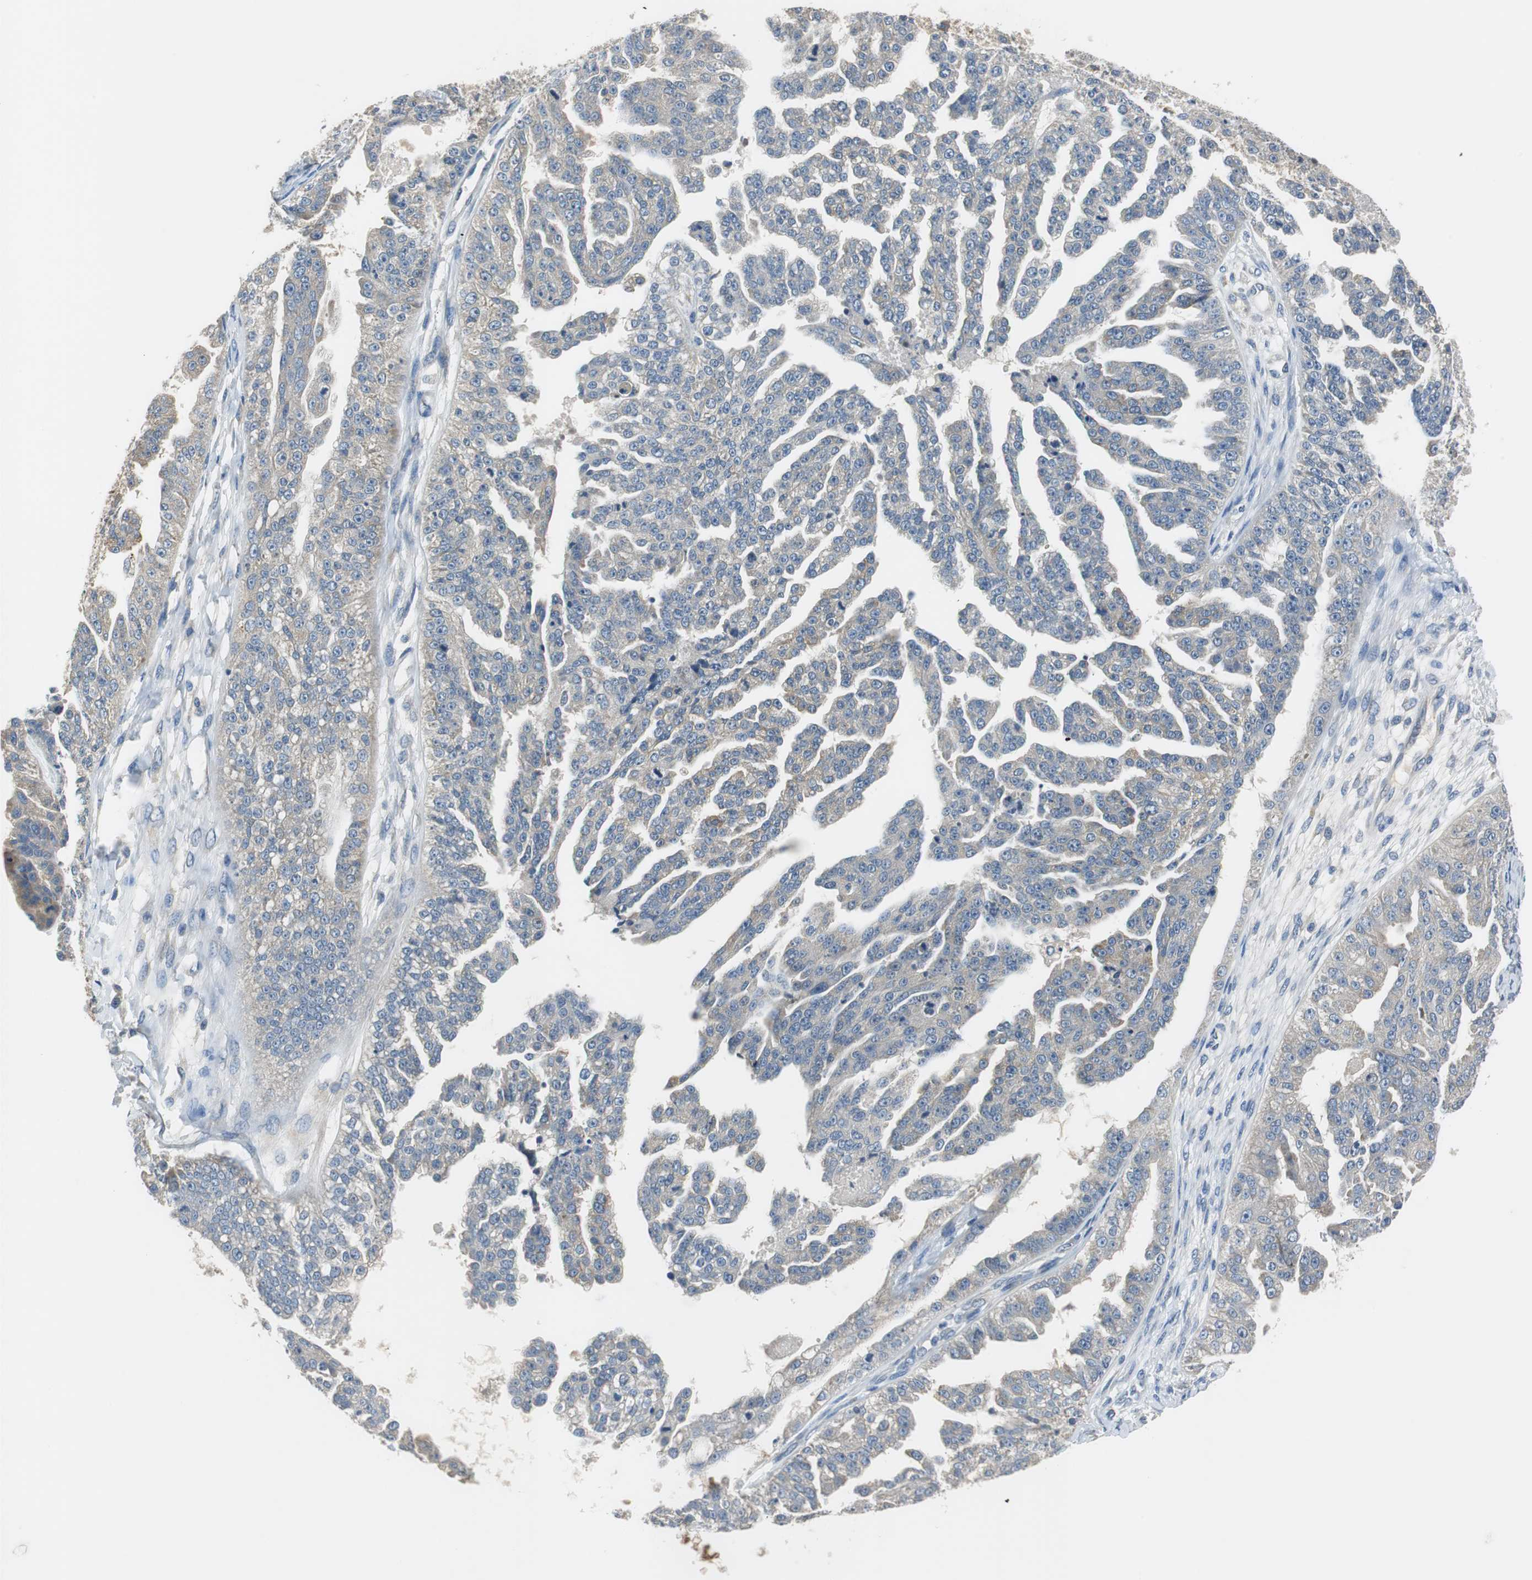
{"staining": {"intensity": "weak", "quantity": "25%-75%", "location": "cytoplasmic/membranous"}, "tissue": "ovarian cancer", "cell_type": "Tumor cells", "image_type": "cancer", "snomed": [{"axis": "morphology", "description": "Carcinoma, NOS"}, {"axis": "topography", "description": "Soft tissue"}, {"axis": "topography", "description": "Ovary"}], "caption": "The histopathology image exhibits staining of ovarian carcinoma, revealing weak cytoplasmic/membranous protein expression (brown color) within tumor cells. The staining was performed using DAB (3,3'-diaminobenzidine), with brown indicating positive protein expression. Nuclei are stained blue with hematoxylin.", "gene": "FADS2", "patient": {"sex": "female", "age": 54}}